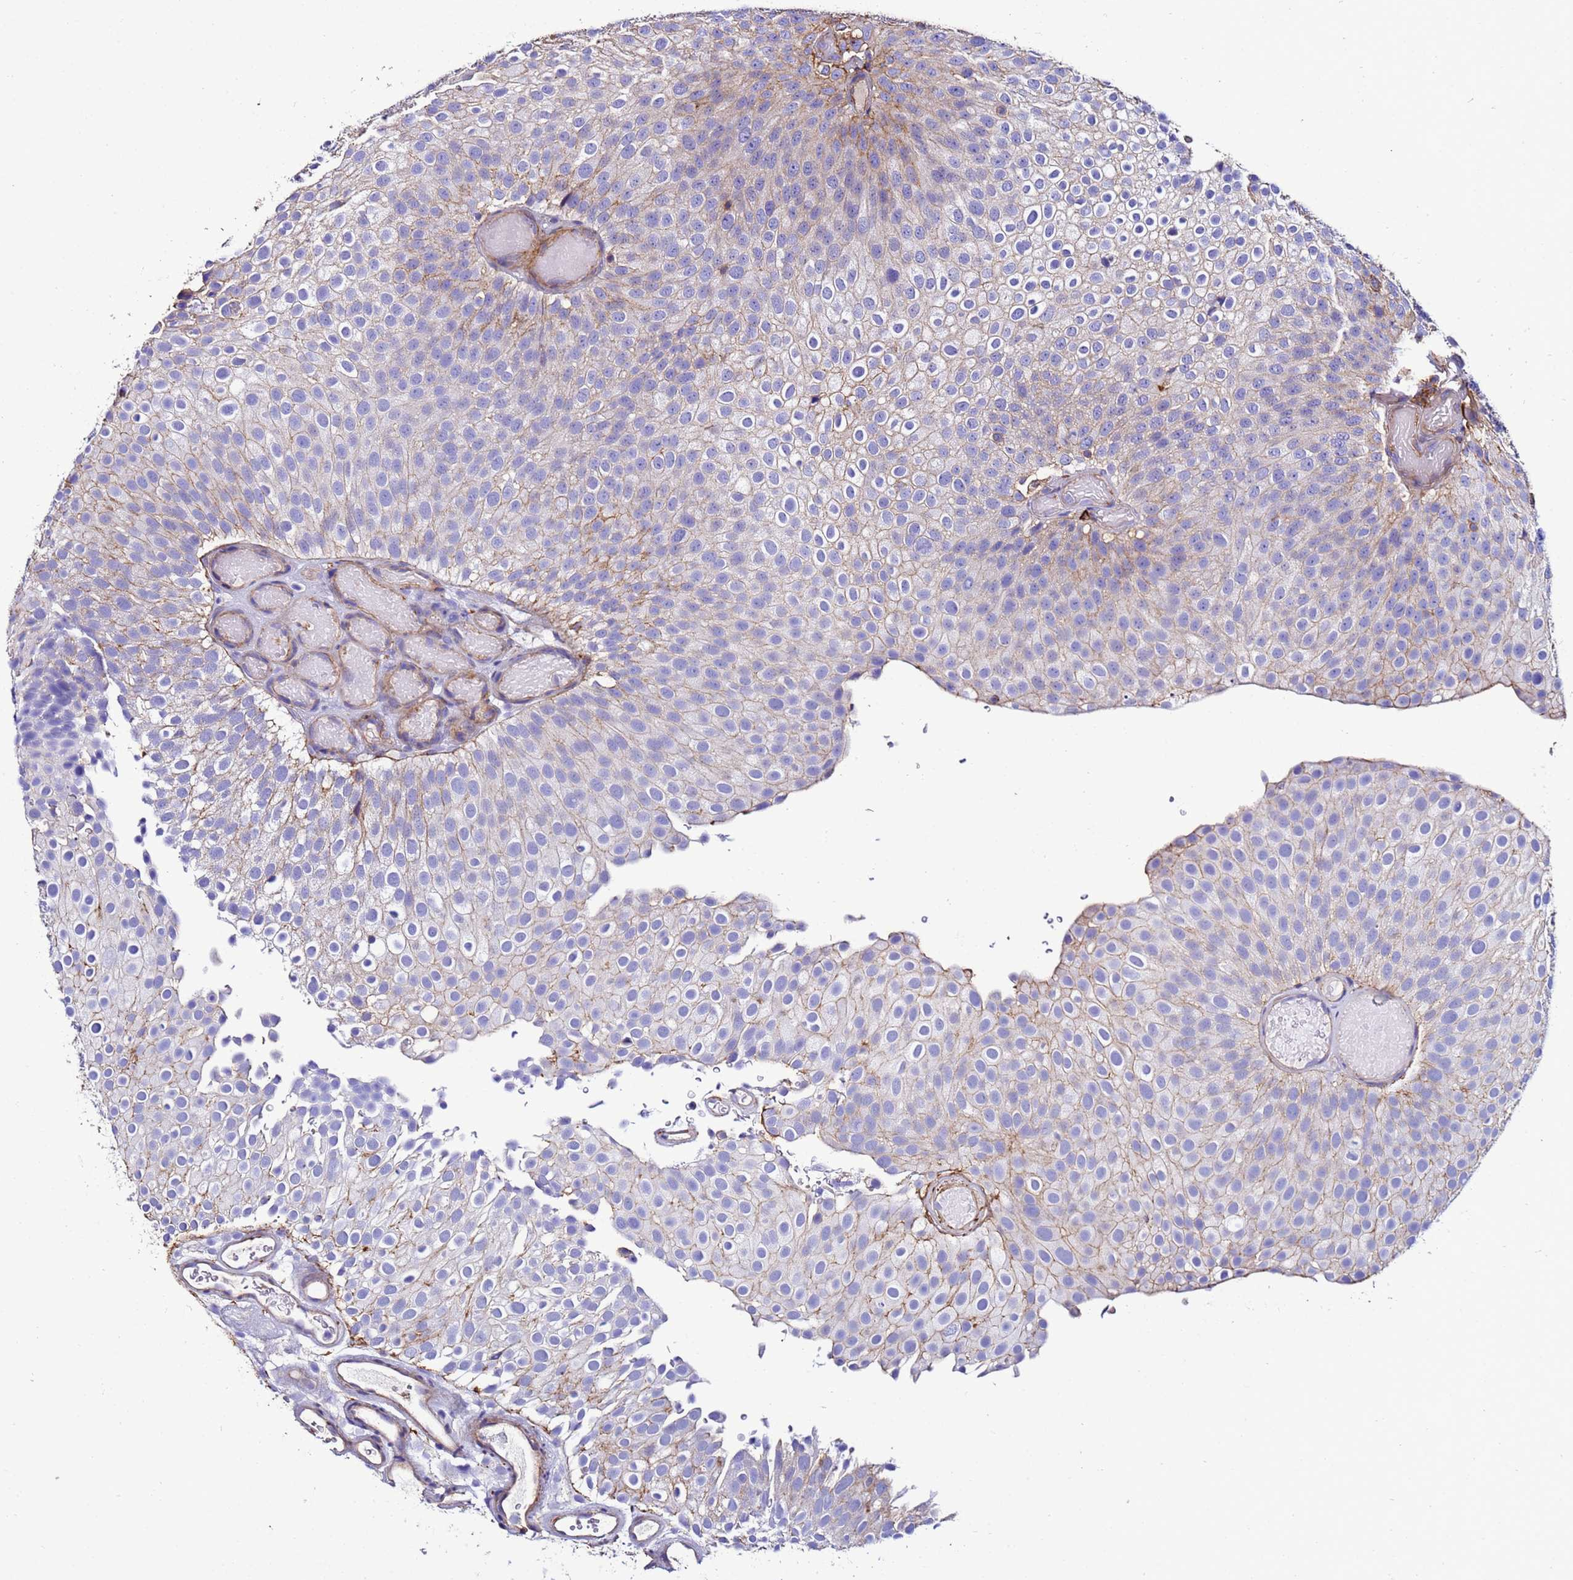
{"staining": {"intensity": "weak", "quantity": "<25%", "location": "cytoplasmic/membranous"}, "tissue": "urothelial cancer", "cell_type": "Tumor cells", "image_type": "cancer", "snomed": [{"axis": "morphology", "description": "Urothelial carcinoma, Low grade"}, {"axis": "topography", "description": "Urinary bladder"}], "caption": "Immunohistochemistry micrograph of urothelial cancer stained for a protein (brown), which shows no positivity in tumor cells.", "gene": "ACTB", "patient": {"sex": "male", "age": 78}}